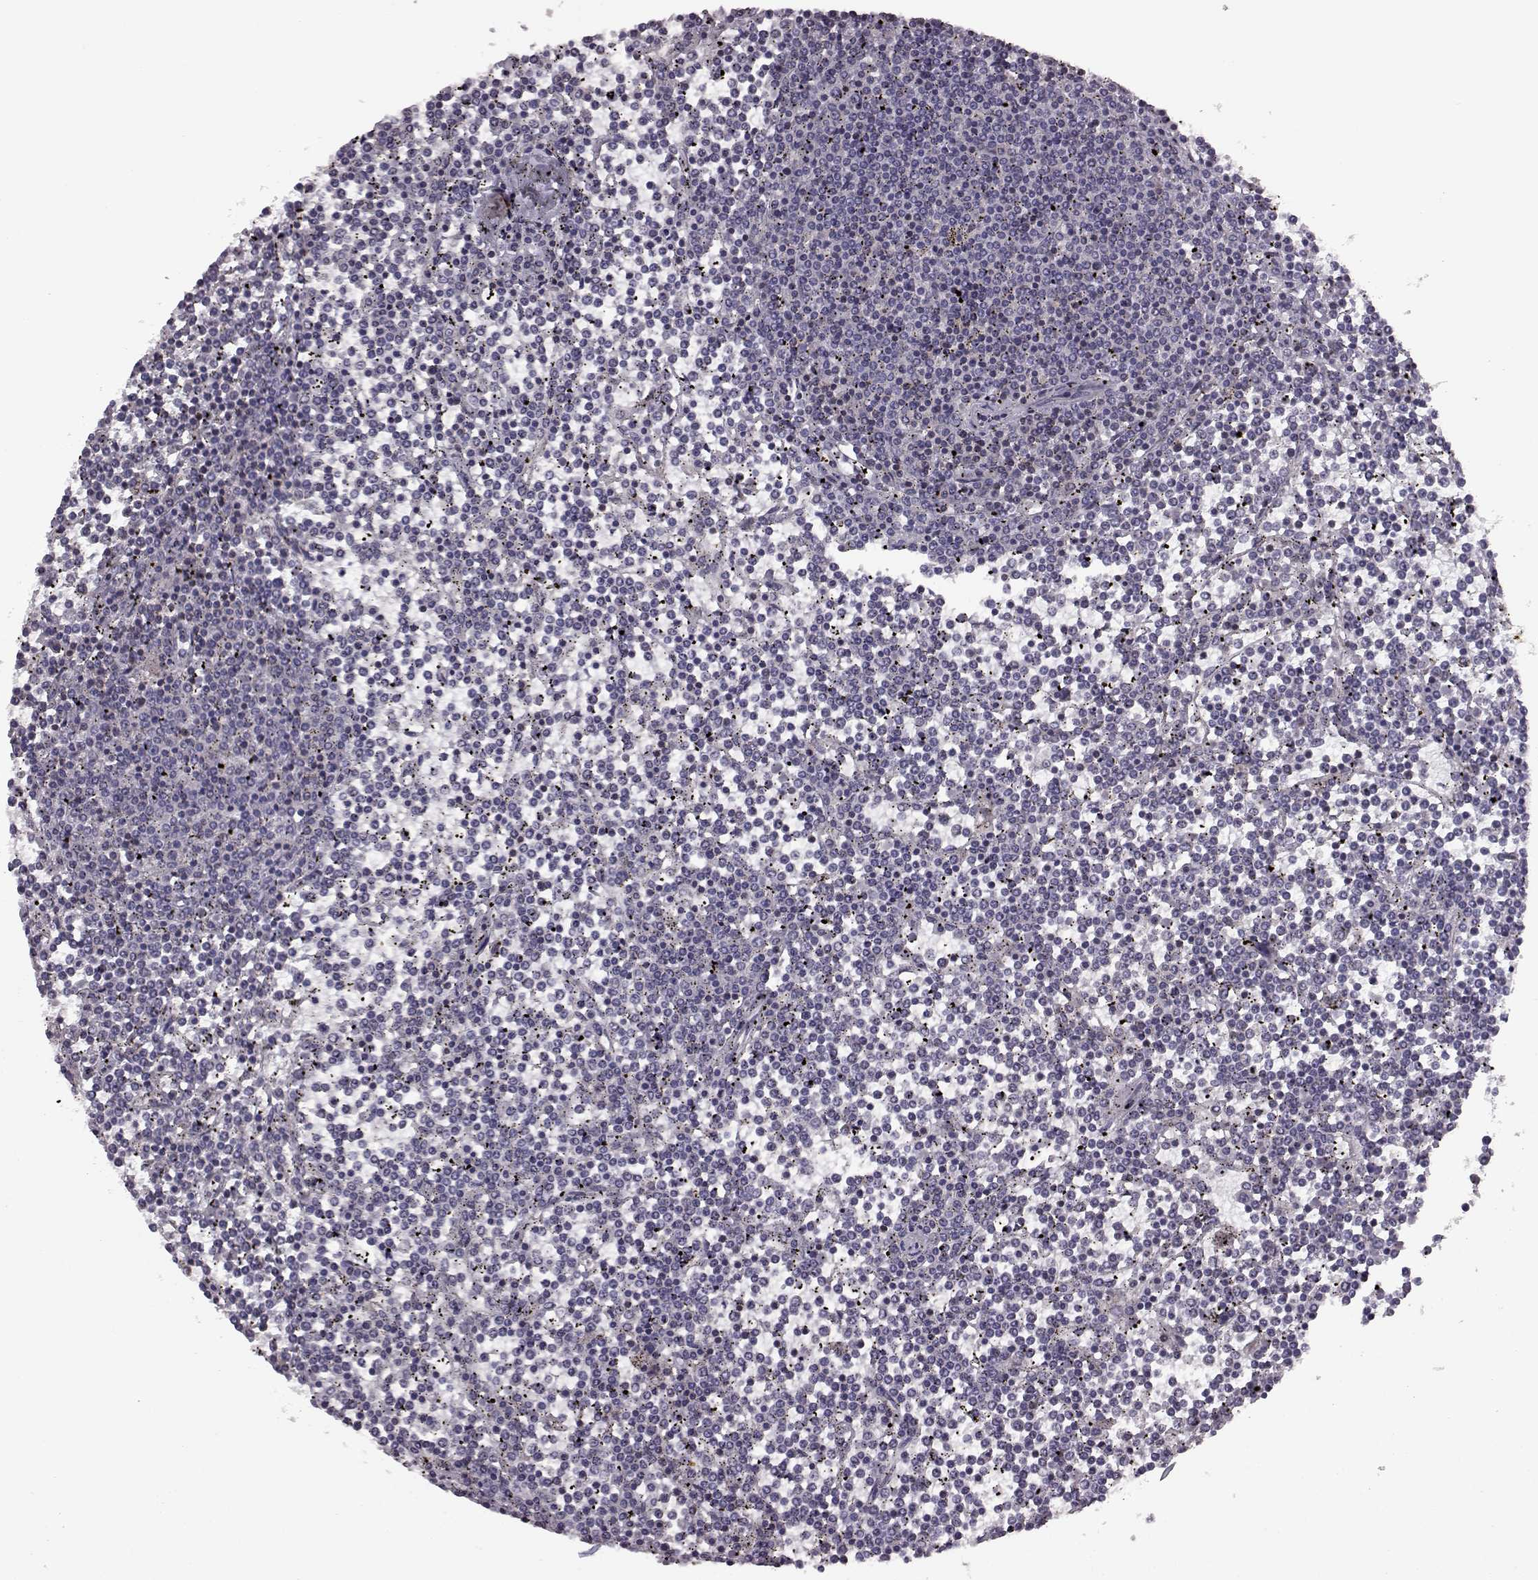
{"staining": {"intensity": "negative", "quantity": "none", "location": "none"}, "tissue": "lymphoma", "cell_type": "Tumor cells", "image_type": "cancer", "snomed": [{"axis": "morphology", "description": "Malignant lymphoma, non-Hodgkin's type, Low grade"}, {"axis": "topography", "description": "Spleen"}], "caption": "This is an immunohistochemistry (IHC) photomicrograph of low-grade malignant lymphoma, non-Hodgkin's type. There is no staining in tumor cells.", "gene": "CDC42SE1", "patient": {"sex": "female", "age": 19}}